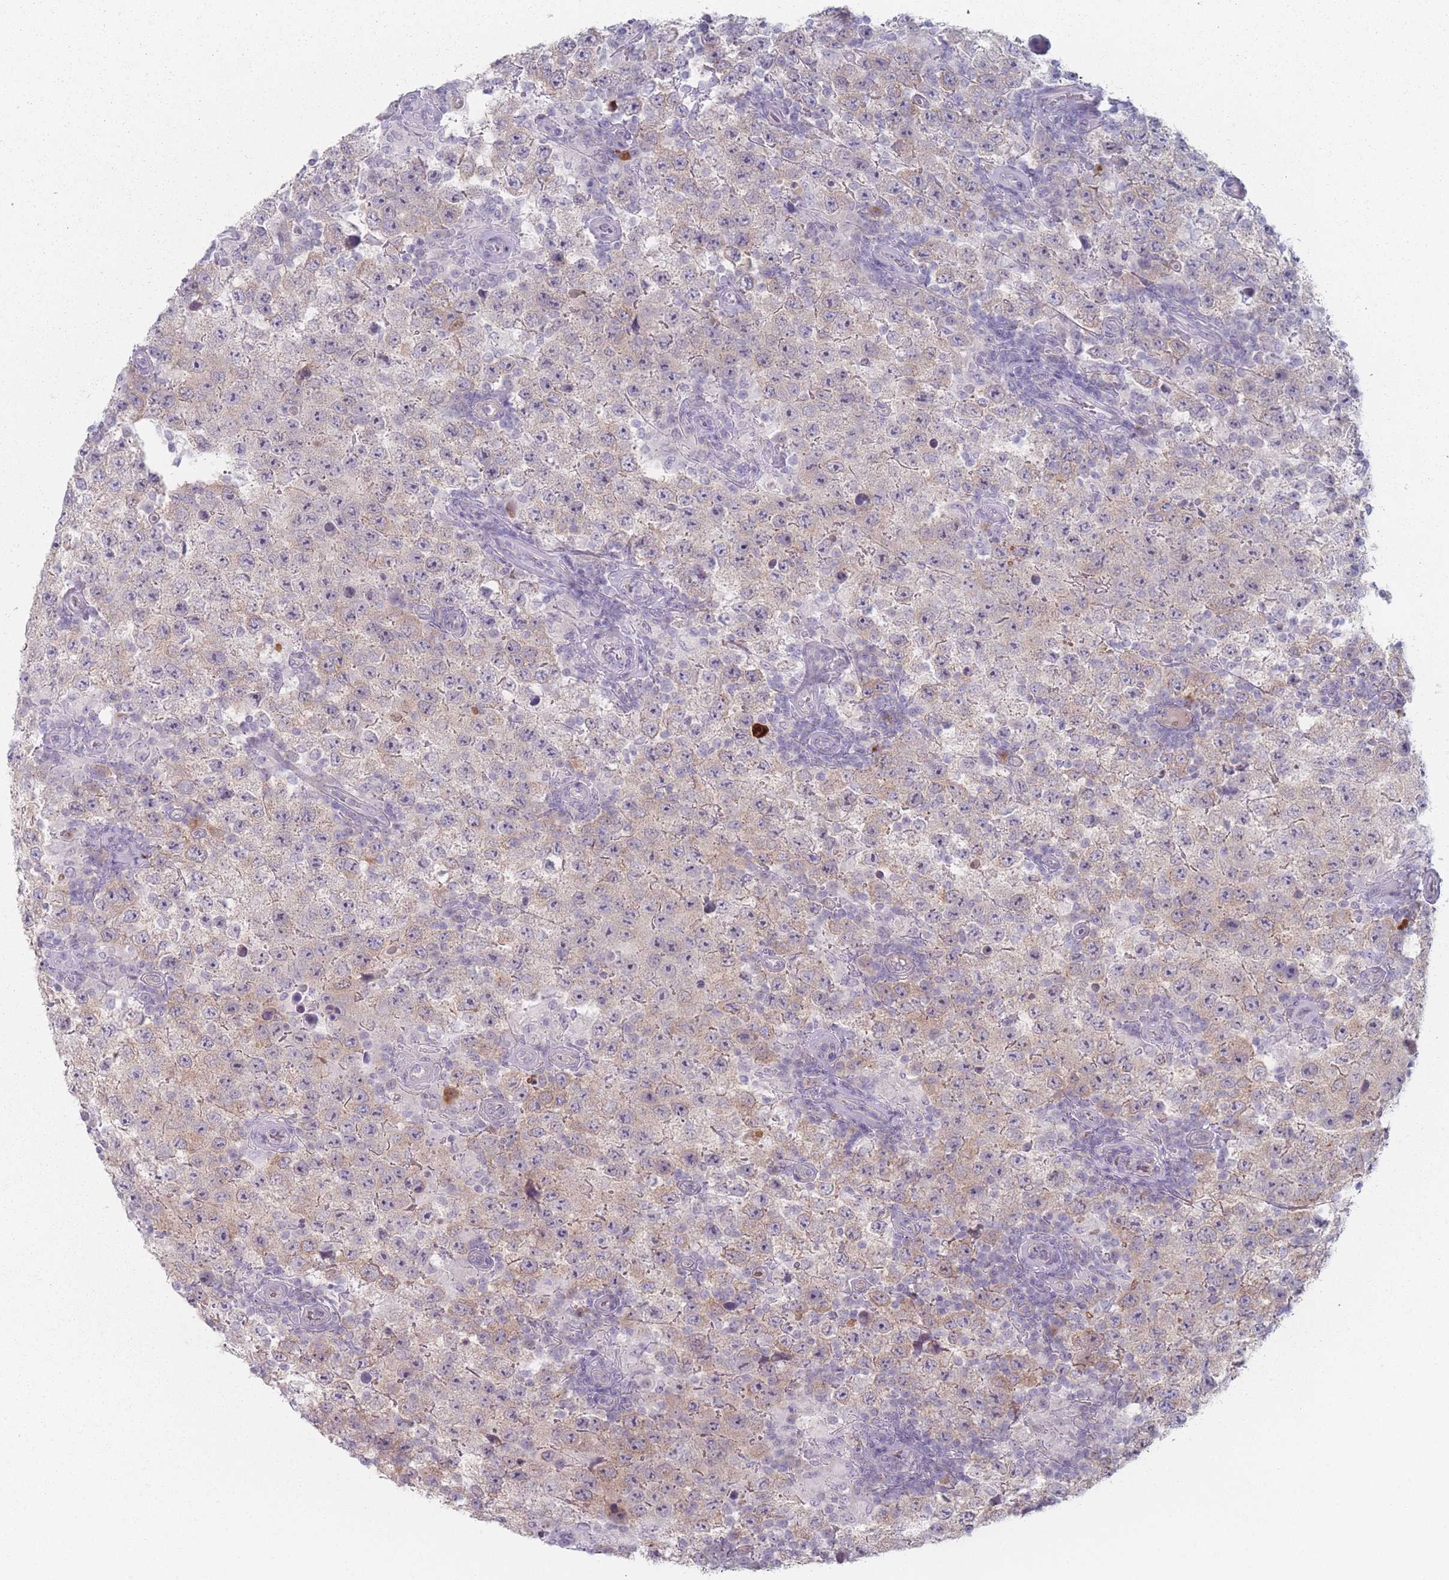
{"staining": {"intensity": "weak", "quantity": "25%-75%", "location": "cytoplasmic/membranous"}, "tissue": "testis cancer", "cell_type": "Tumor cells", "image_type": "cancer", "snomed": [{"axis": "morphology", "description": "Normal tissue, NOS"}, {"axis": "morphology", "description": "Urothelial carcinoma, High grade"}, {"axis": "morphology", "description": "Seminoma, NOS"}, {"axis": "morphology", "description": "Carcinoma, Embryonal, NOS"}, {"axis": "topography", "description": "Urinary bladder"}, {"axis": "topography", "description": "Testis"}], "caption": "Immunohistochemistry photomicrograph of human testis cancer (high-grade urothelial carcinoma) stained for a protein (brown), which demonstrates low levels of weak cytoplasmic/membranous positivity in approximately 25%-75% of tumor cells.", "gene": "RNF4", "patient": {"sex": "male", "age": 41}}